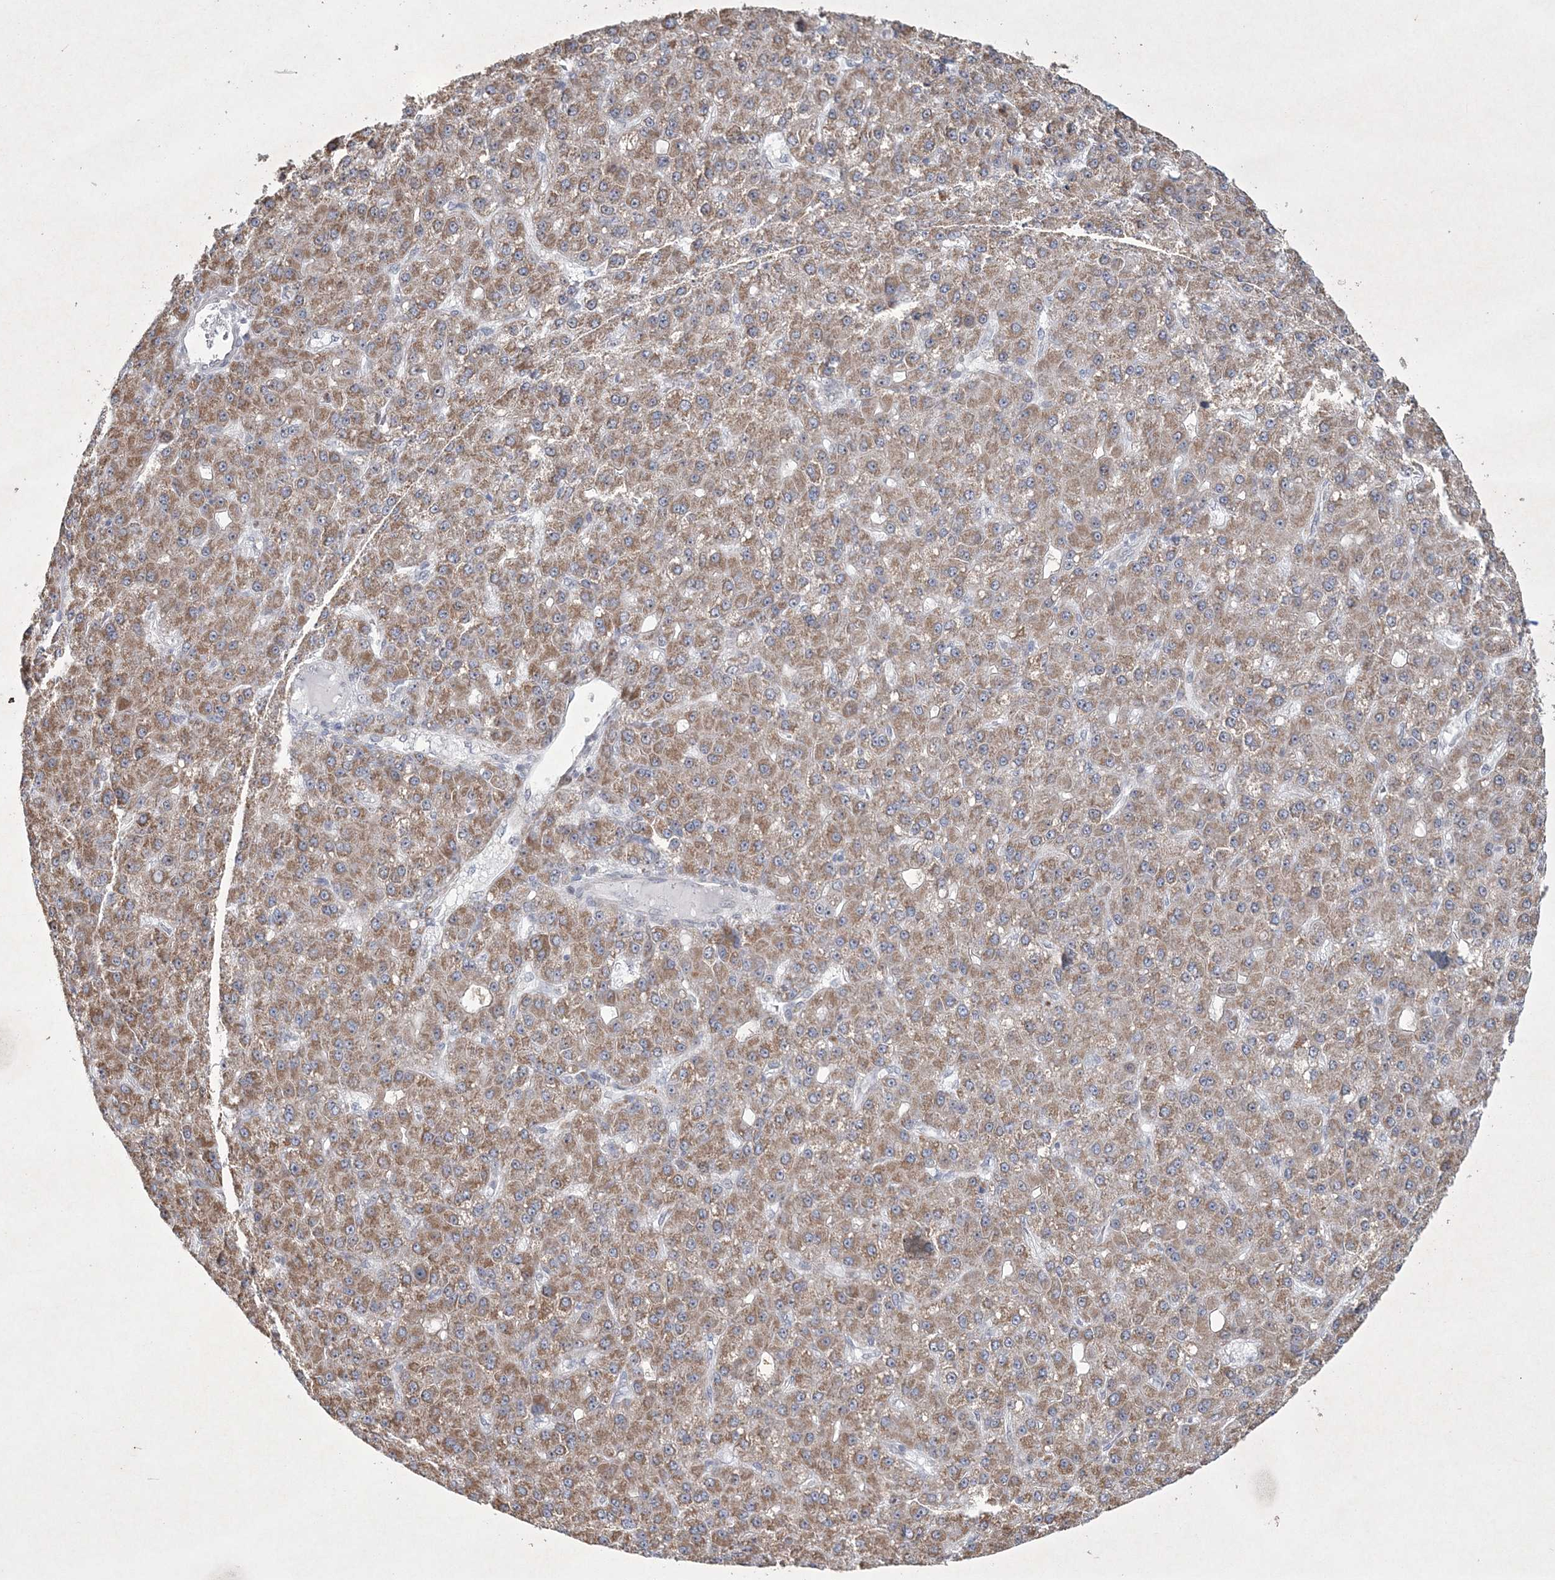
{"staining": {"intensity": "moderate", "quantity": ">75%", "location": "cytoplasmic/membranous"}, "tissue": "liver cancer", "cell_type": "Tumor cells", "image_type": "cancer", "snomed": [{"axis": "morphology", "description": "Carcinoma, Hepatocellular, NOS"}, {"axis": "topography", "description": "Liver"}], "caption": "An immunohistochemistry (IHC) micrograph of neoplastic tissue is shown. Protein staining in brown highlights moderate cytoplasmic/membranous positivity in liver cancer within tumor cells.", "gene": "CES4A", "patient": {"sex": "male", "age": 67}}